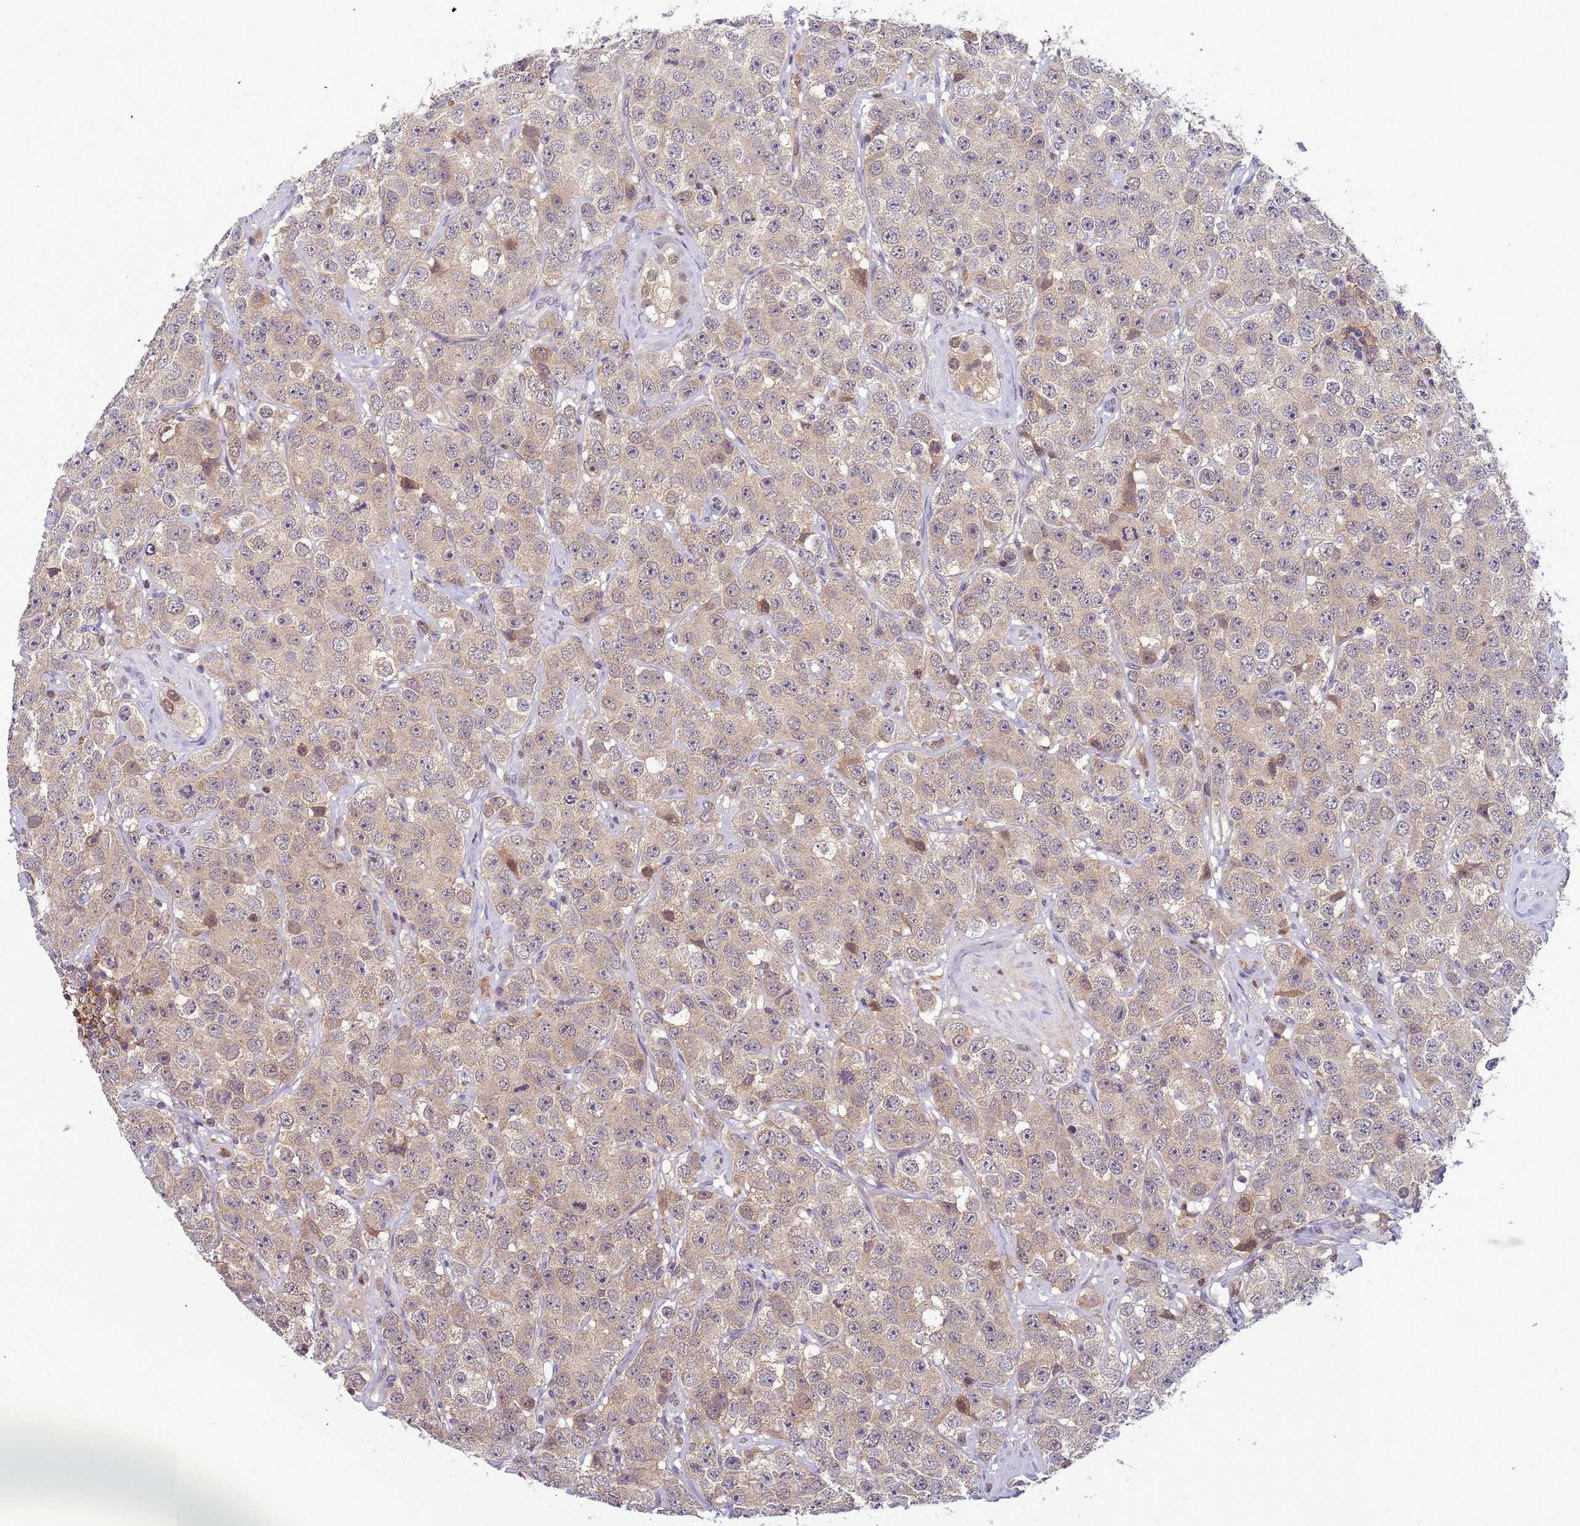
{"staining": {"intensity": "negative", "quantity": "none", "location": "none"}, "tissue": "testis cancer", "cell_type": "Tumor cells", "image_type": "cancer", "snomed": [{"axis": "morphology", "description": "Seminoma, NOS"}, {"axis": "topography", "description": "Testis"}], "caption": "Testis seminoma was stained to show a protein in brown. There is no significant expression in tumor cells. The staining is performed using DAB brown chromogen with nuclei counter-stained in using hematoxylin.", "gene": "CD53", "patient": {"sex": "male", "age": 28}}